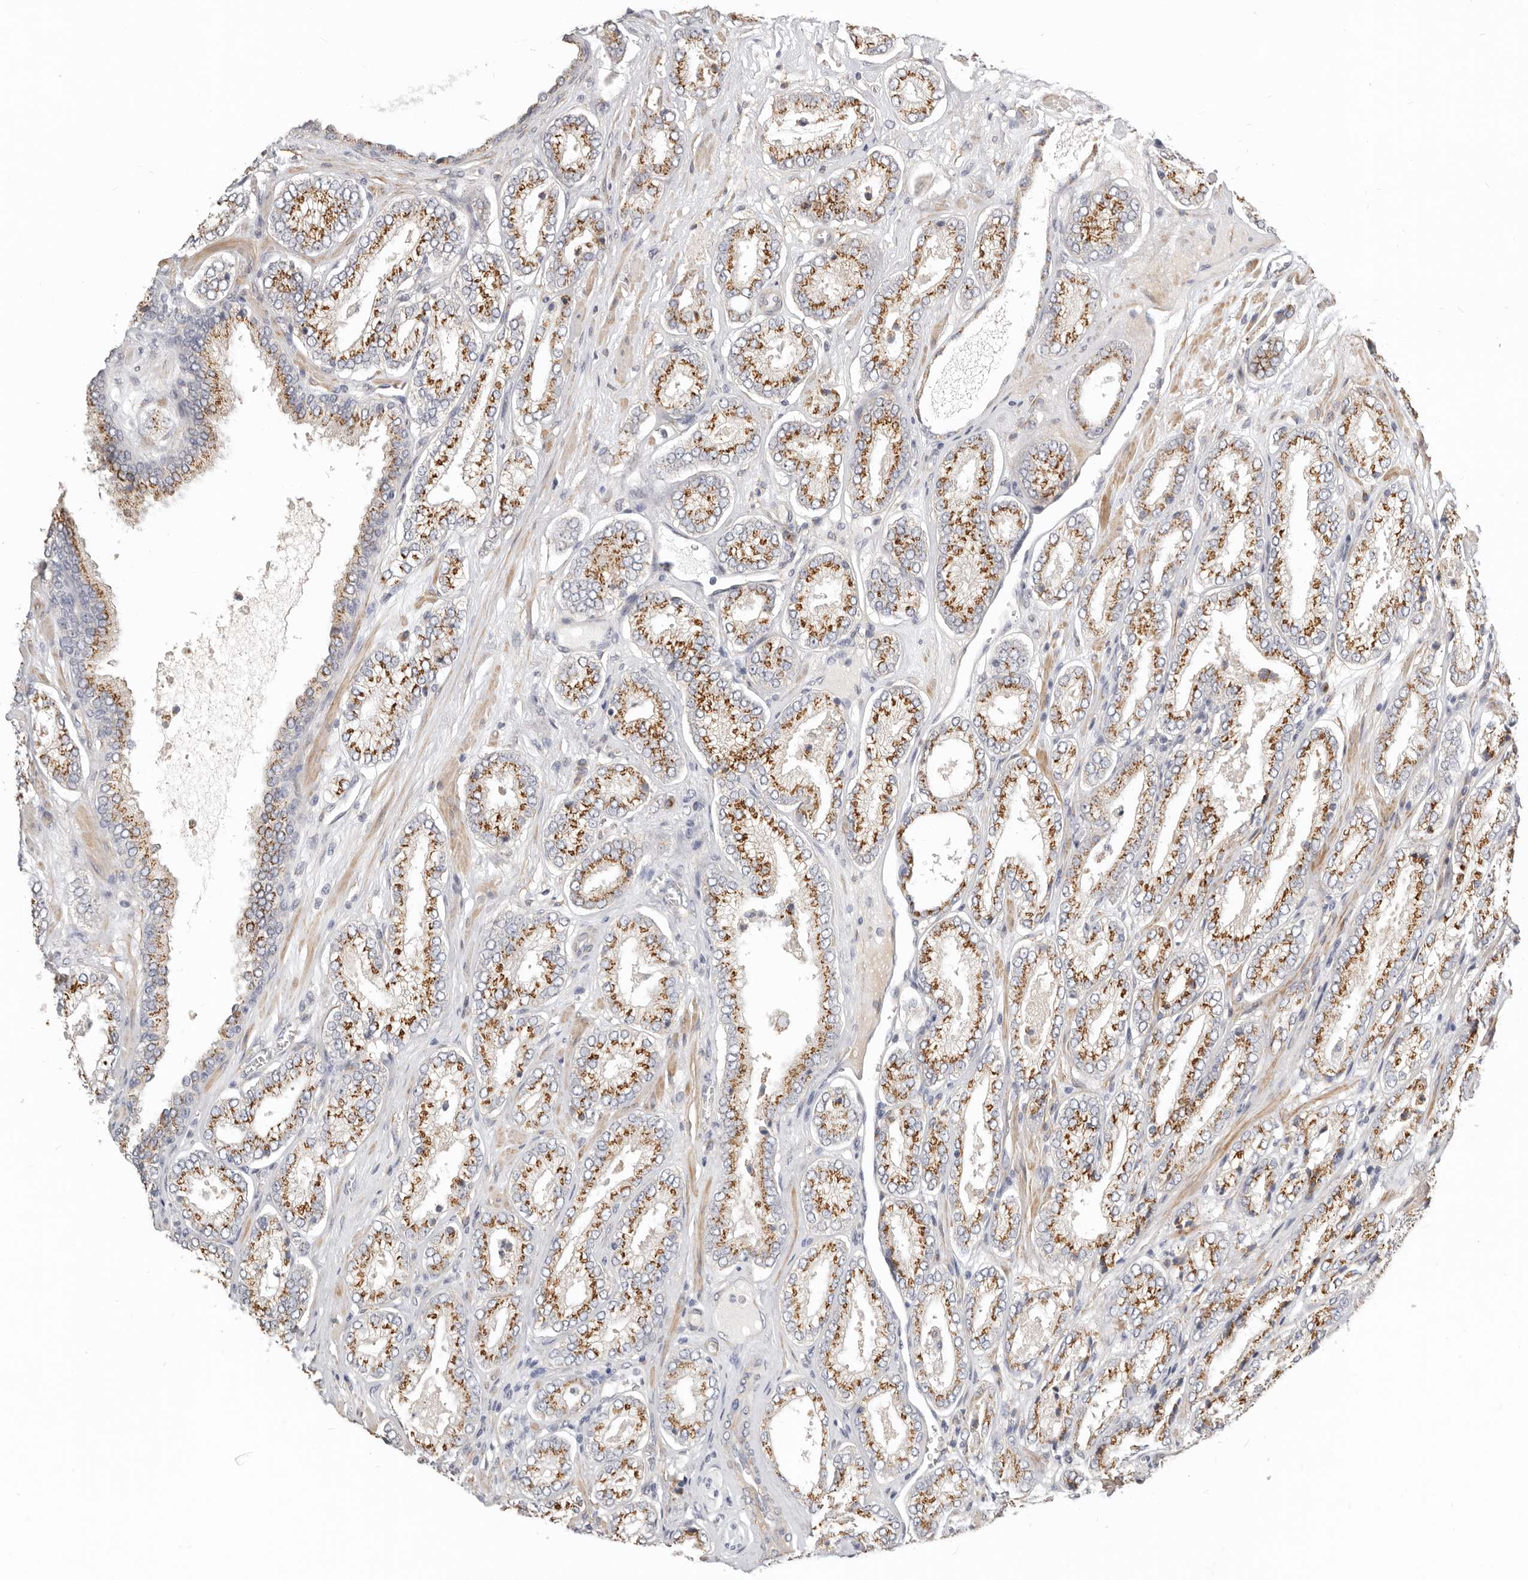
{"staining": {"intensity": "moderate", "quantity": ">75%", "location": "cytoplasmic/membranous"}, "tissue": "prostate cancer", "cell_type": "Tumor cells", "image_type": "cancer", "snomed": [{"axis": "morphology", "description": "Adenocarcinoma, Low grade"}, {"axis": "topography", "description": "Prostate"}], "caption": "Protein staining of prostate cancer tissue shows moderate cytoplasmic/membranous expression in approximately >75% of tumor cells.", "gene": "RABAC1", "patient": {"sex": "male", "age": 62}}